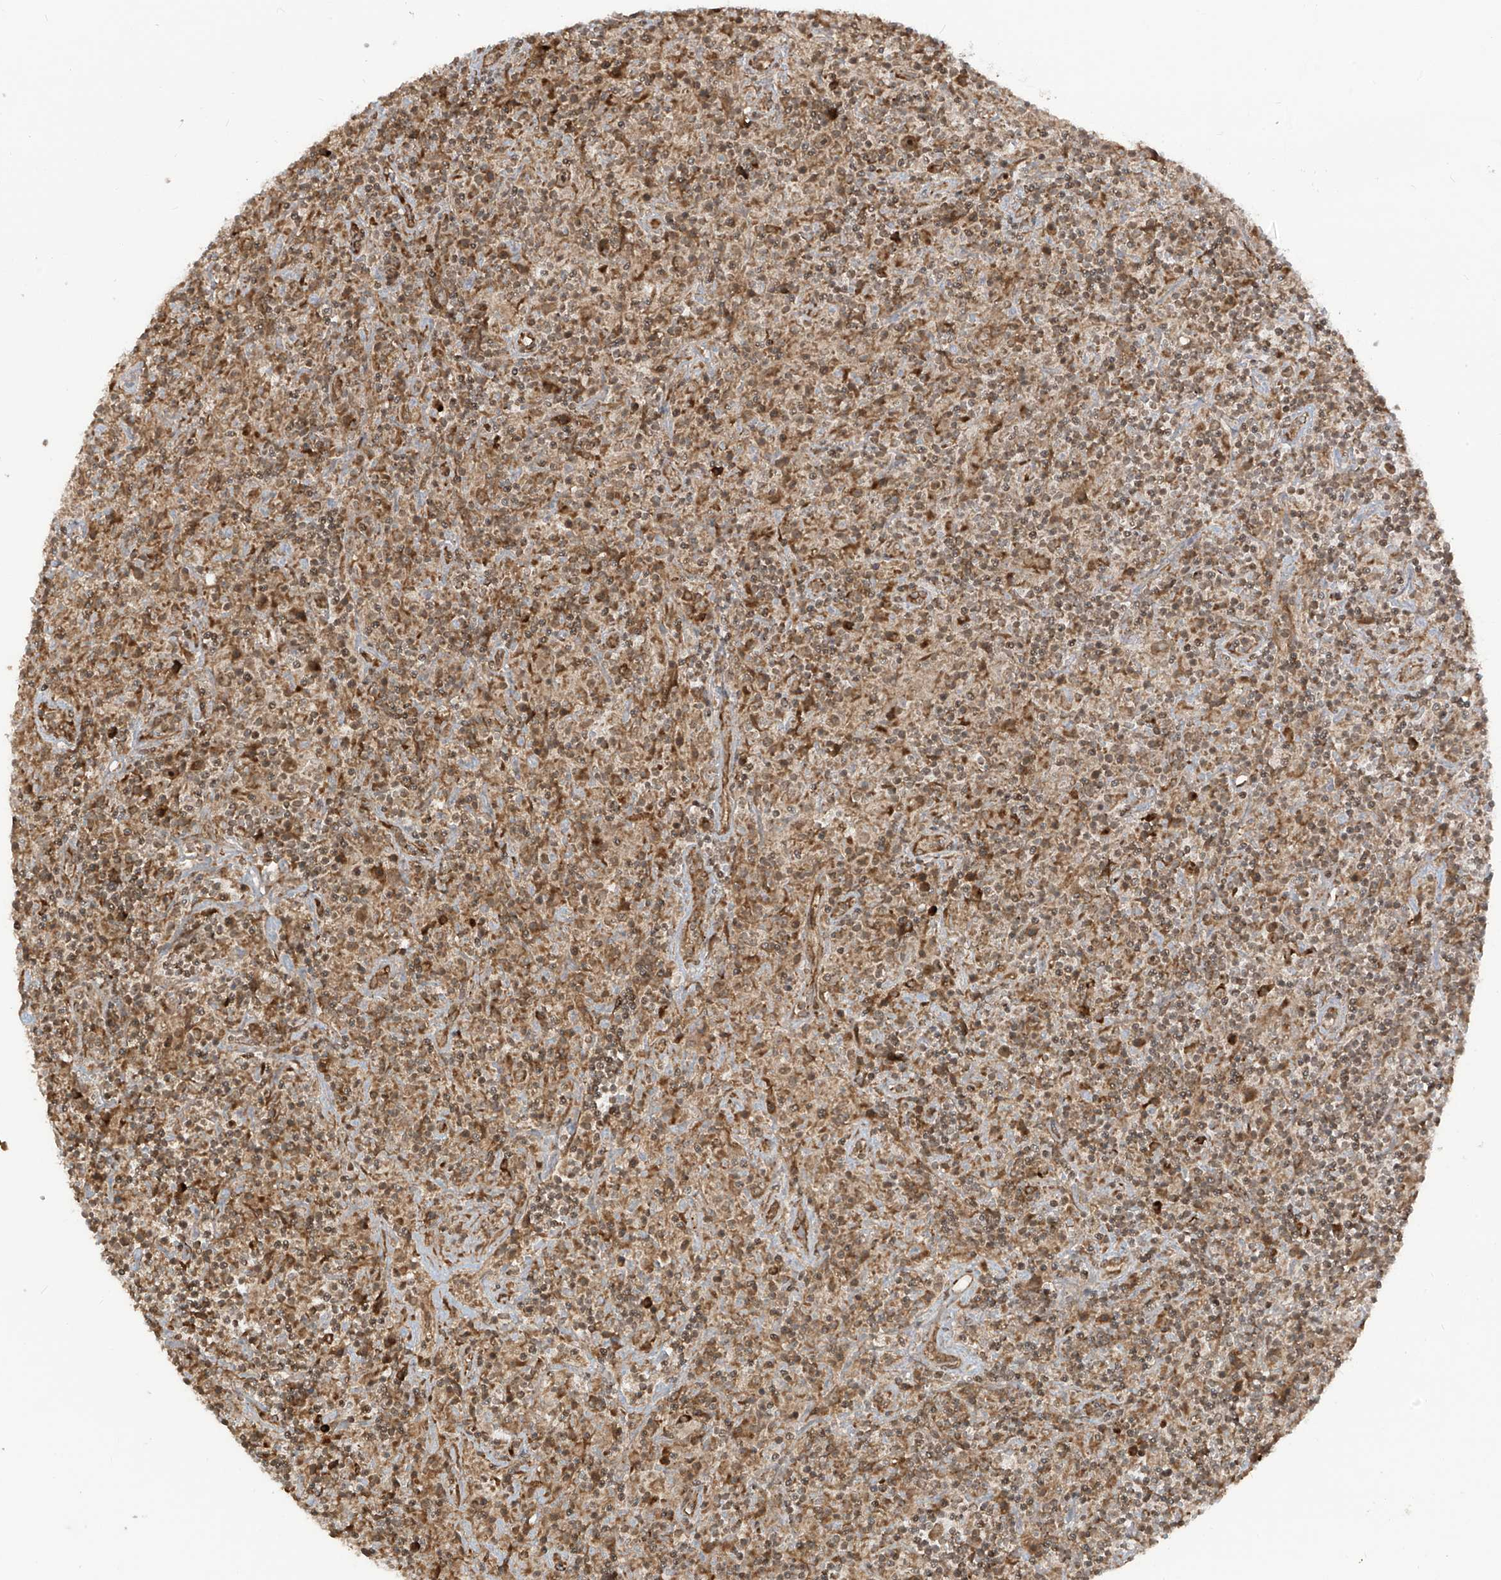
{"staining": {"intensity": "weak", "quantity": ">75%", "location": "cytoplasmic/membranous"}, "tissue": "lymphoma", "cell_type": "Tumor cells", "image_type": "cancer", "snomed": [{"axis": "morphology", "description": "Hodgkin's disease, NOS"}, {"axis": "topography", "description": "Lymph node"}], "caption": "Hodgkin's disease tissue reveals weak cytoplasmic/membranous positivity in about >75% of tumor cells Nuclei are stained in blue.", "gene": "TRIM67", "patient": {"sex": "male", "age": 70}}